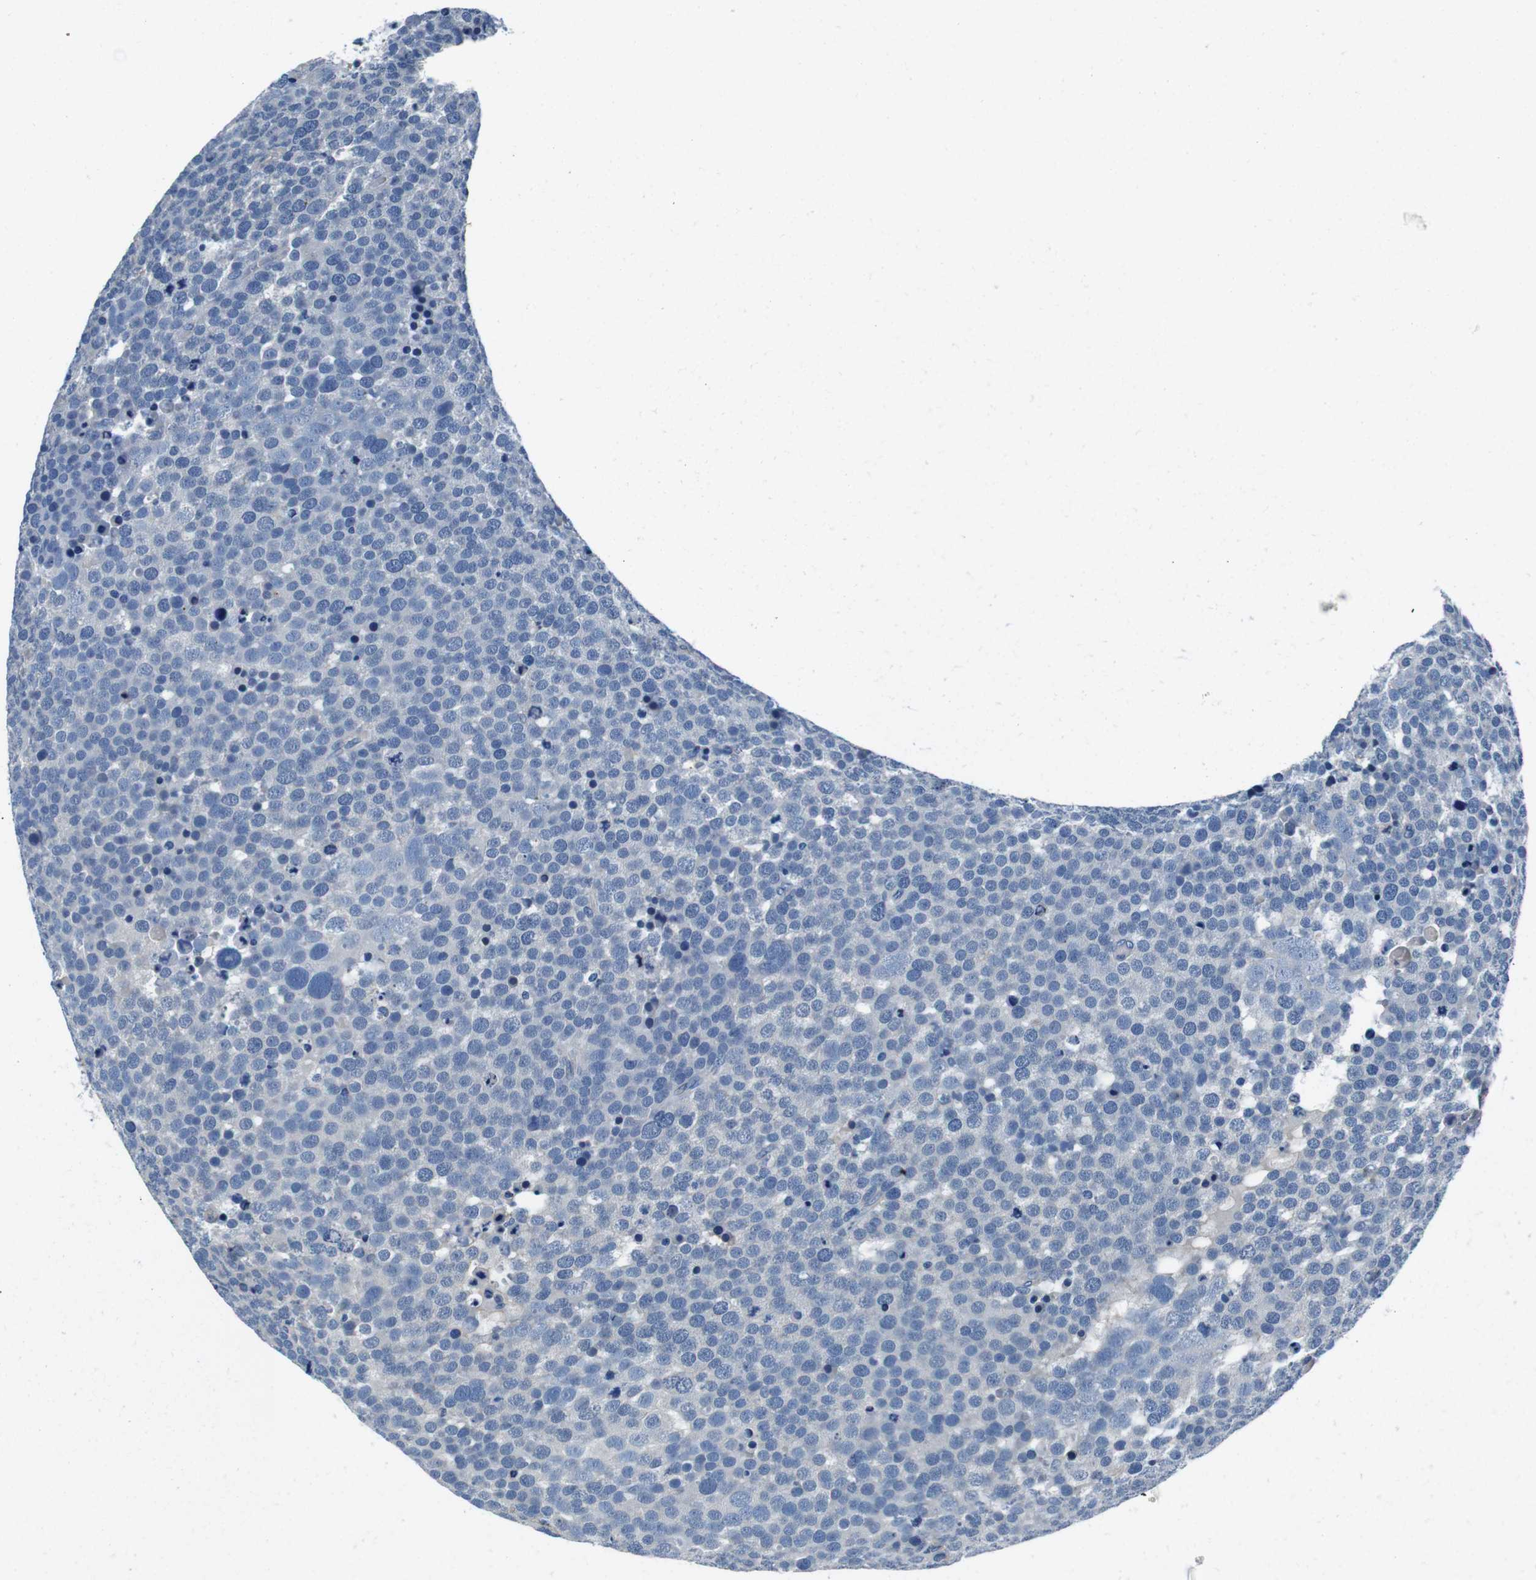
{"staining": {"intensity": "negative", "quantity": "none", "location": "none"}, "tissue": "testis cancer", "cell_type": "Tumor cells", "image_type": "cancer", "snomed": [{"axis": "morphology", "description": "Seminoma, NOS"}, {"axis": "topography", "description": "Testis"}], "caption": "An immunohistochemistry (IHC) image of testis cancer is shown. There is no staining in tumor cells of testis cancer.", "gene": "CASQ1", "patient": {"sex": "male", "age": 71}}